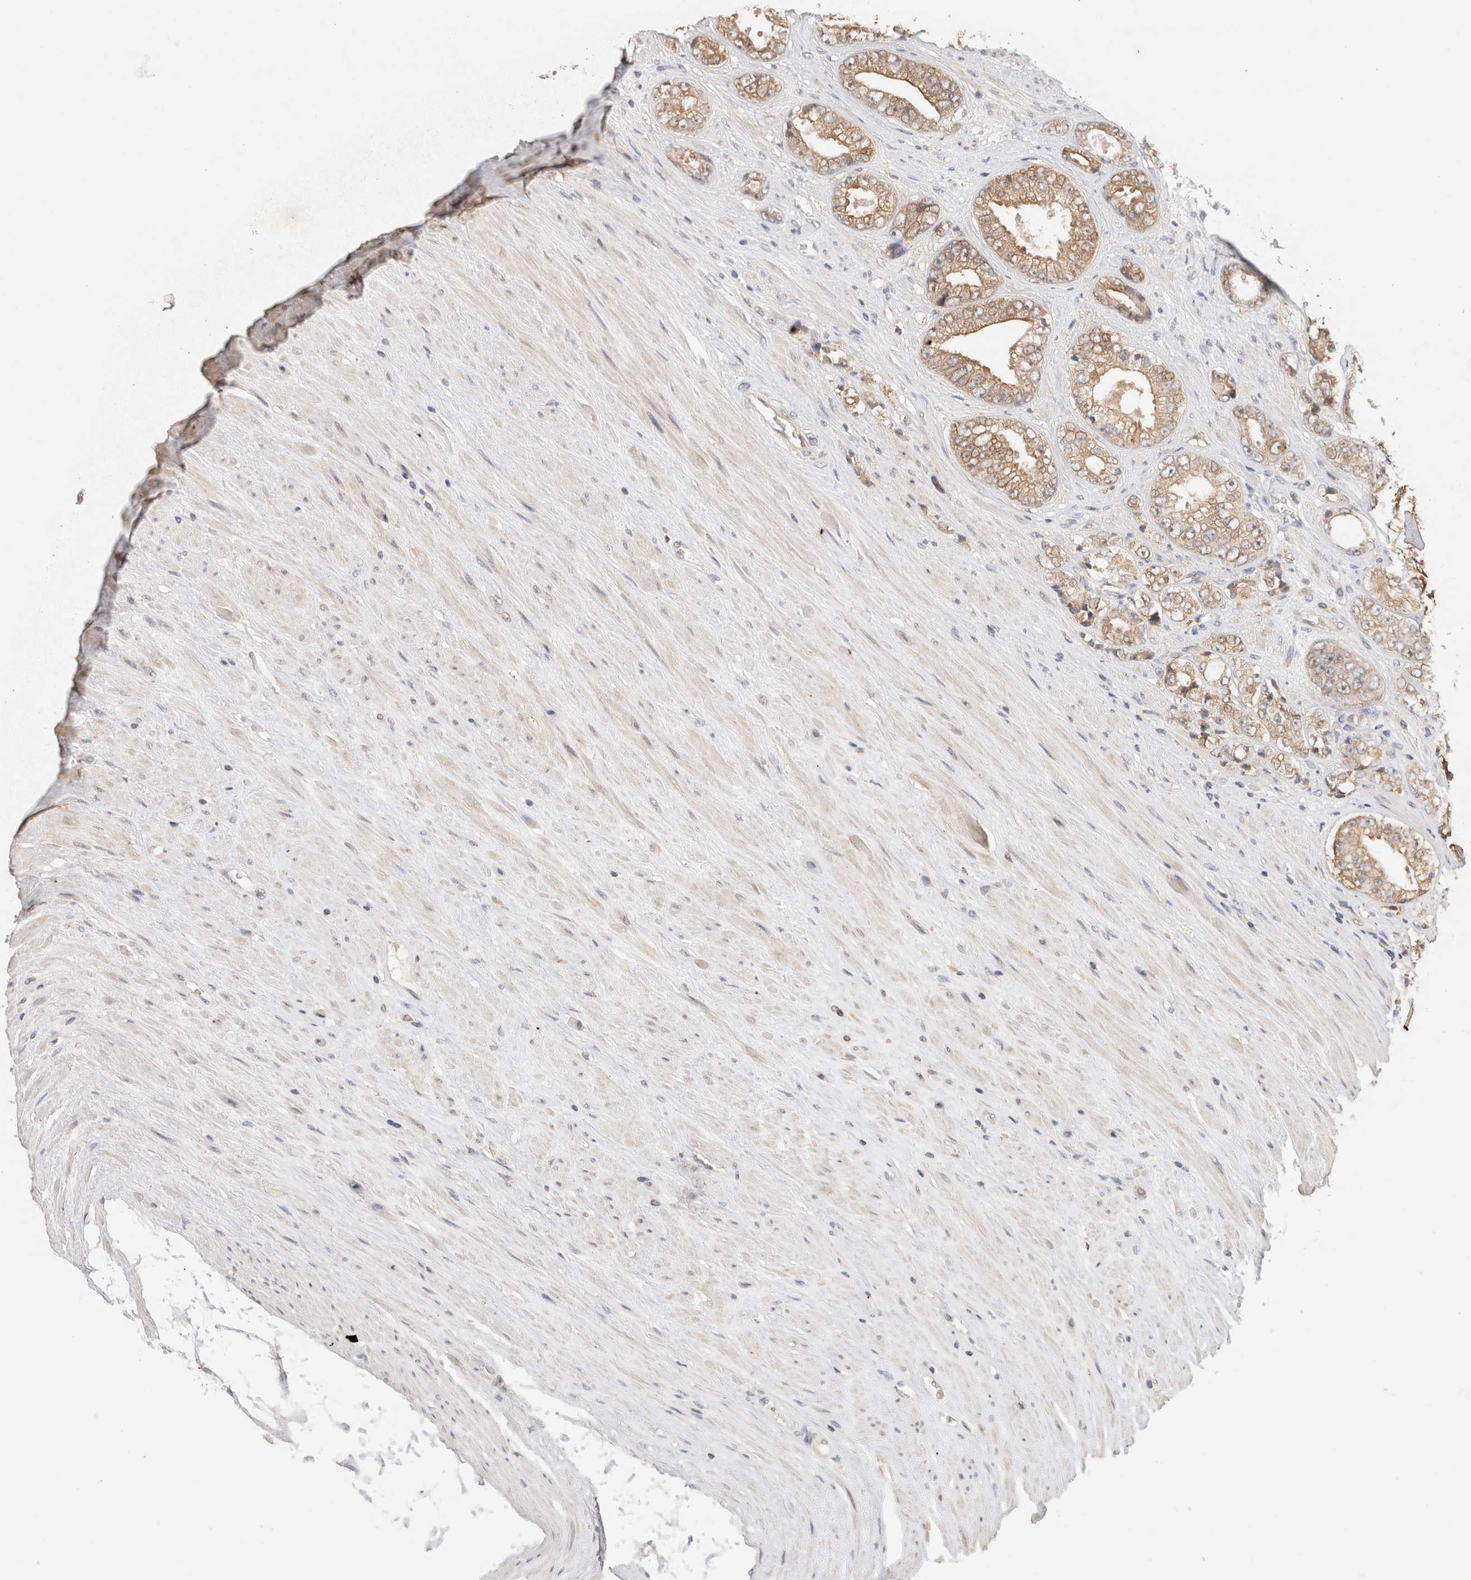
{"staining": {"intensity": "moderate", "quantity": ">75%", "location": "cytoplasmic/membranous"}, "tissue": "prostate cancer", "cell_type": "Tumor cells", "image_type": "cancer", "snomed": [{"axis": "morphology", "description": "Adenocarcinoma, High grade"}, {"axis": "topography", "description": "Prostate"}], "caption": "The histopathology image reveals staining of prostate high-grade adenocarcinoma, revealing moderate cytoplasmic/membranous protein staining (brown color) within tumor cells. (brown staining indicates protein expression, while blue staining denotes nuclei).", "gene": "CA13", "patient": {"sex": "male", "age": 61}}